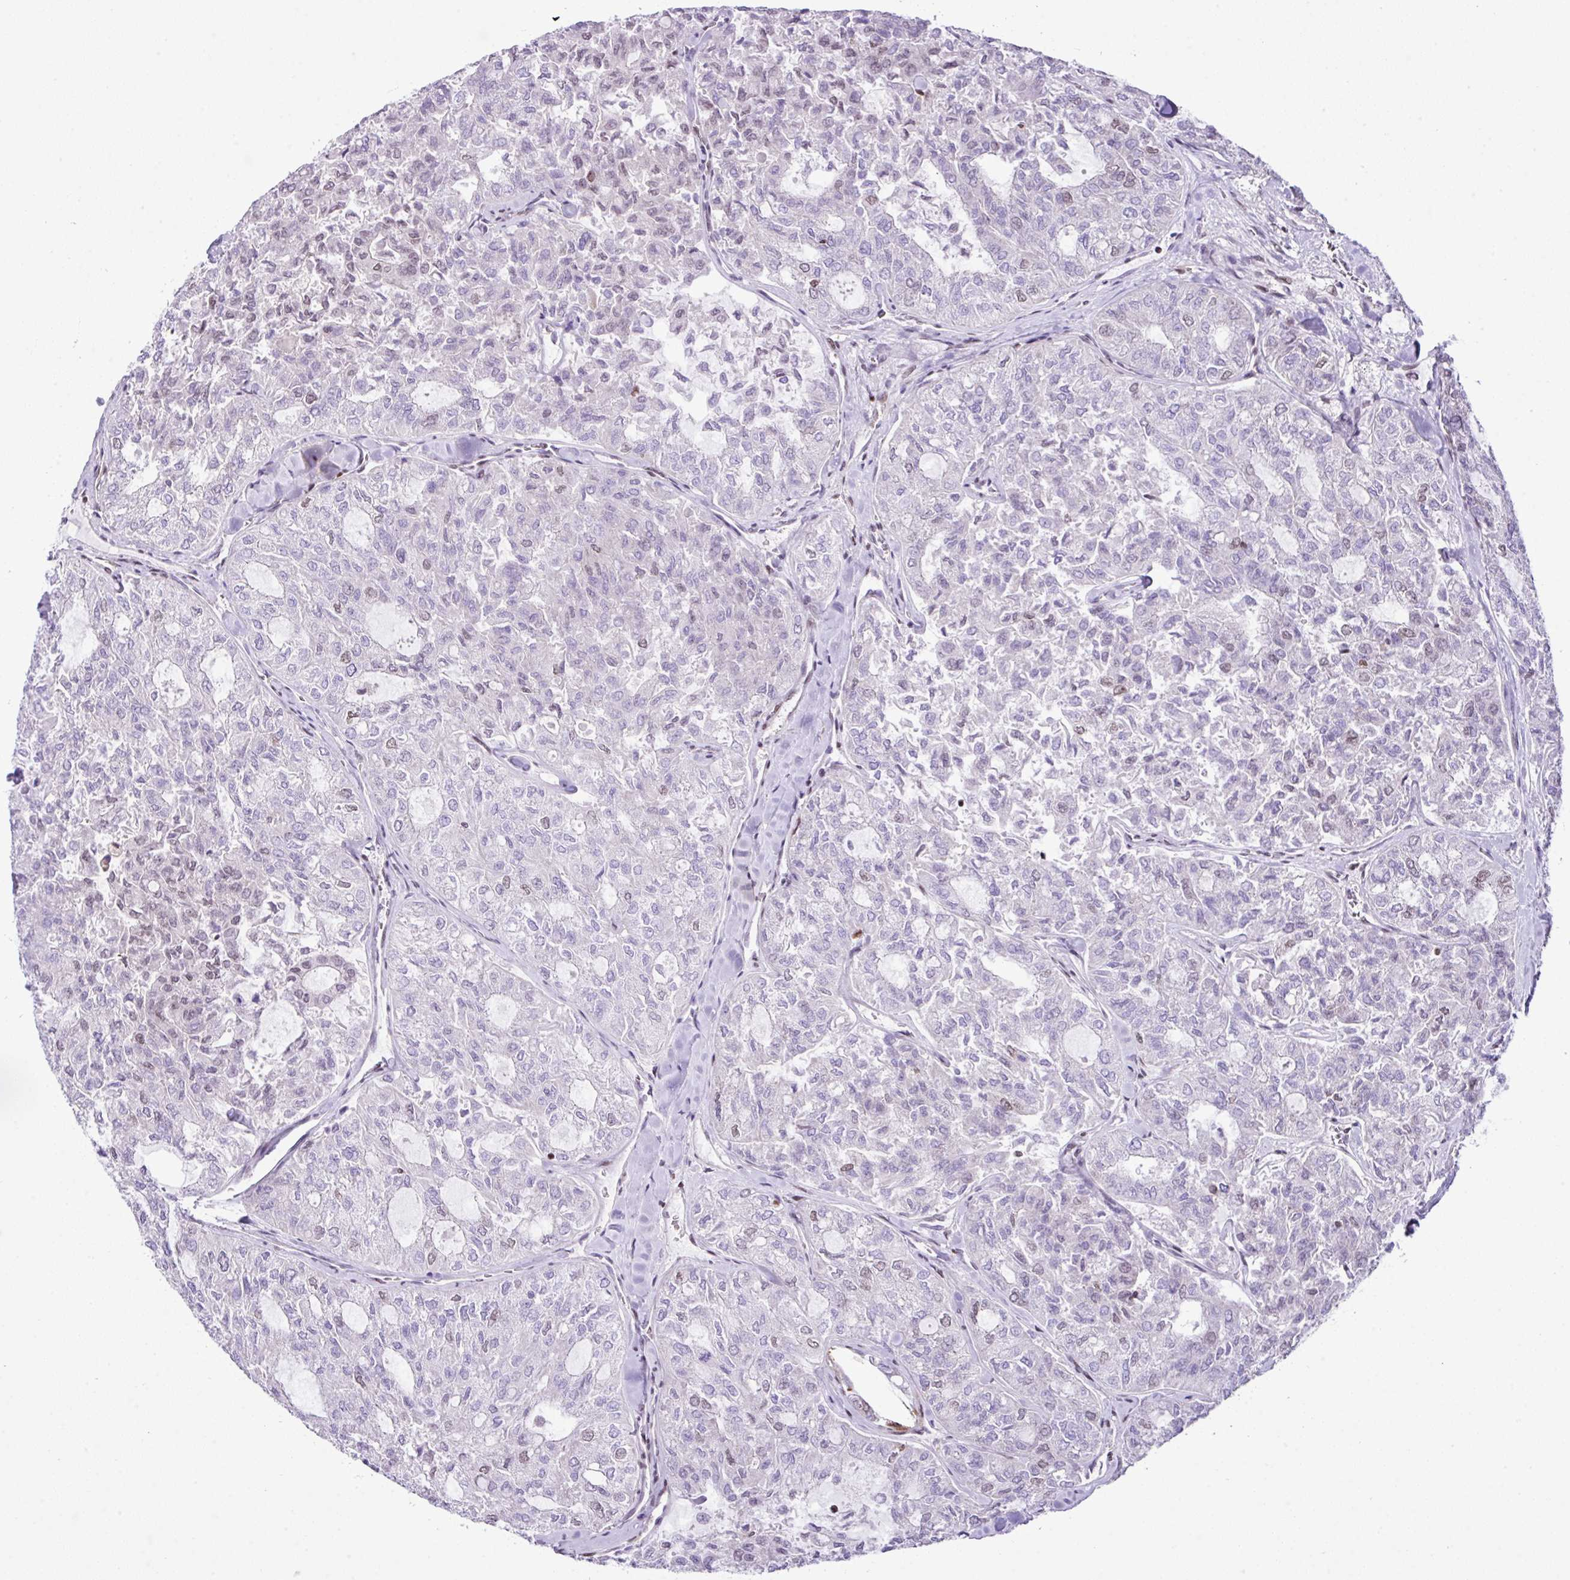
{"staining": {"intensity": "weak", "quantity": "25%-75%", "location": "nuclear"}, "tissue": "thyroid cancer", "cell_type": "Tumor cells", "image_type": "cancer", "snomed": [{"axis": "morphology", "description": "Follicular adenoma carcinoma, NOS"}, {"axis": "topography", "description": "Thyroid gland"}], "caption": "This is a histology image of immunohistochemistry staining of follicular adenoma carcinoma (thyroid), which shows weak positivity in the nuclear of tumor cells.", "gene": "CCDC137", "patient": {"sex": "male", "age": 75}}